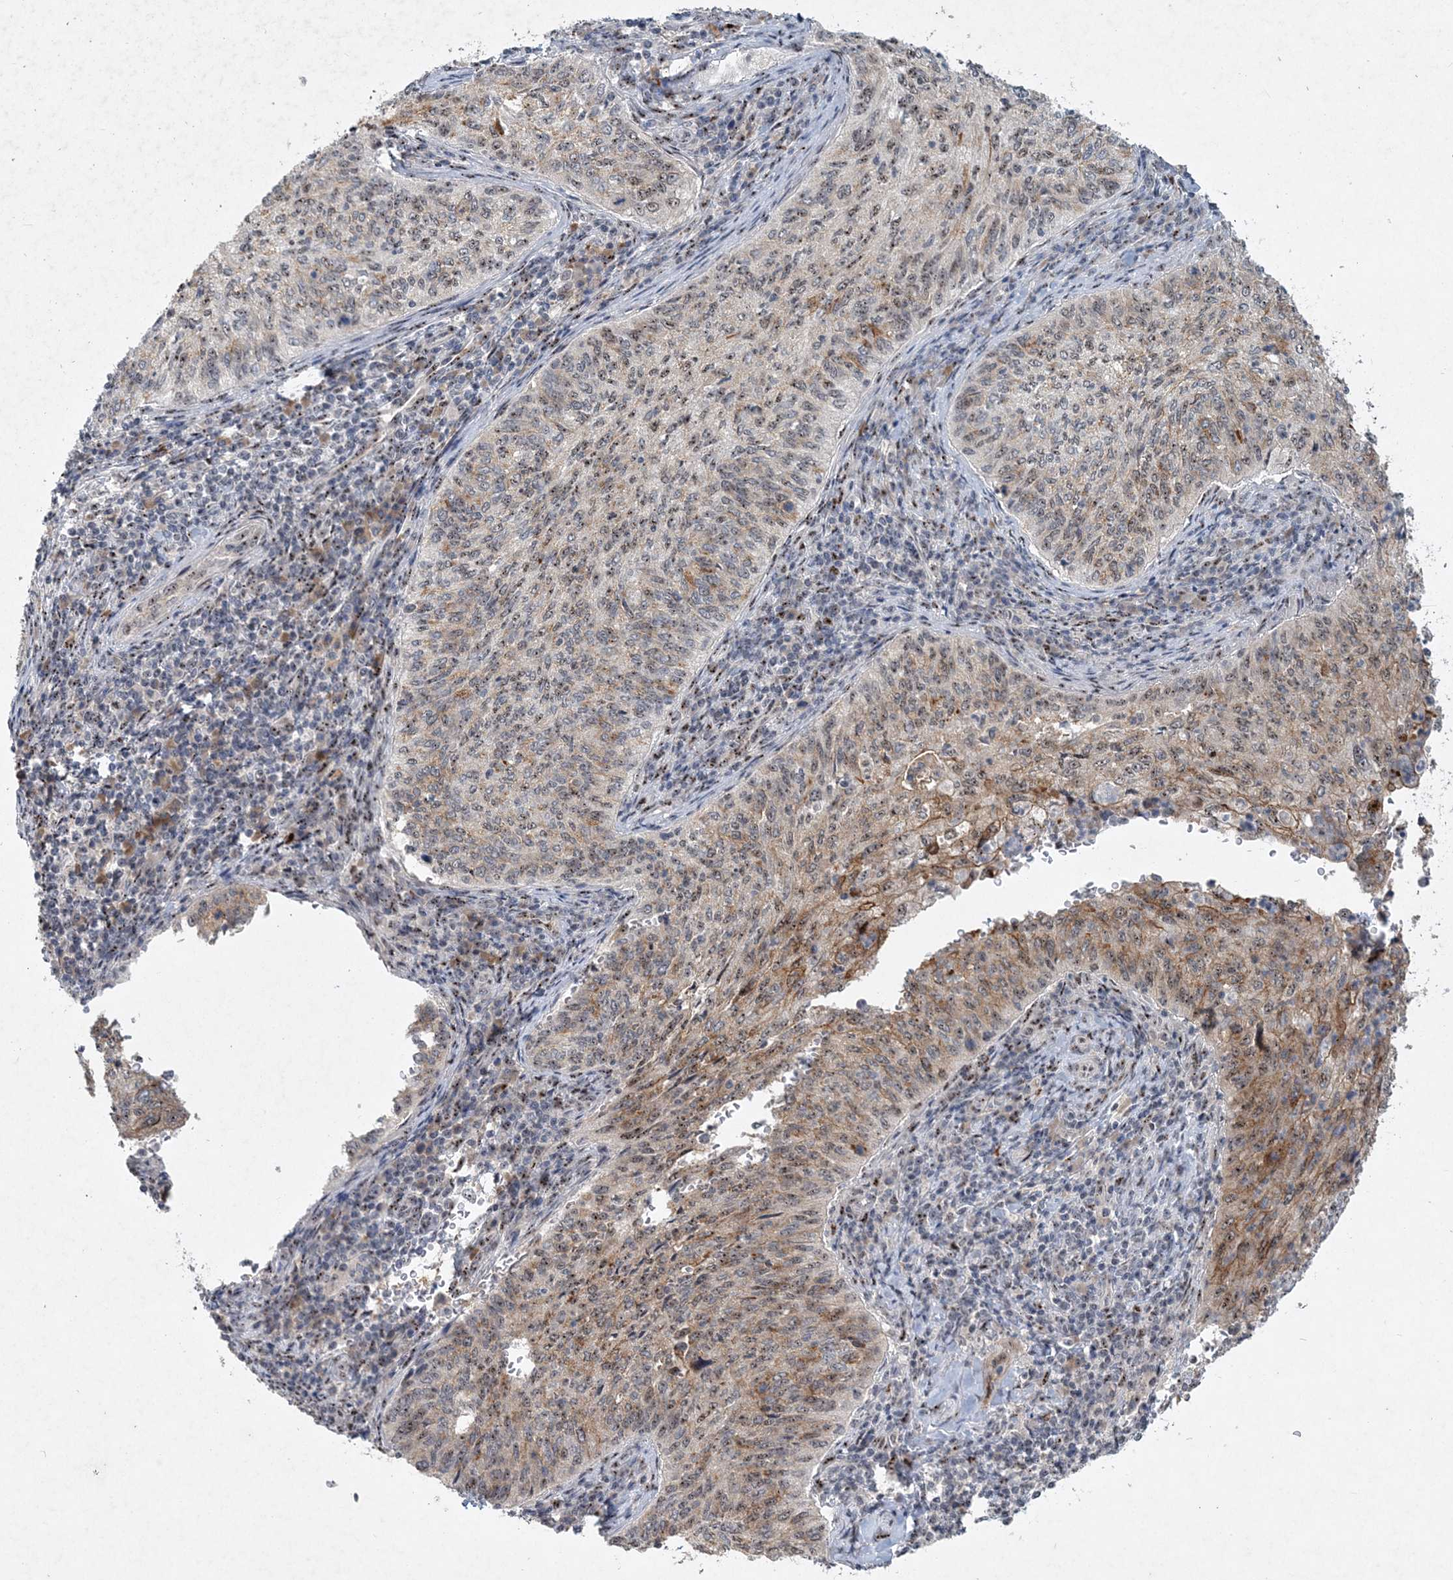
{"staining": {"intensity": "moderate", "quantity": "25%-75%", "location": "cytoplasmic/membranous,nuclear"}, "tissue": "cervical cancer", "cell_type": "Tumor cells", "image_type": "cancer", "snomed": [{"axis": "morphology", "description": "Squamous cell carcinoma, NOS"}, {"axis": "topography", "description": "Cervix"}], "caption": "Protein expression analysis of cervical cancer demonstrates moderate cytoplasmic/membranous and nuclear positivity in about 25%-75% of tumor cells.", "gene": "GIN1", "patient": {"sex": "female", "age": 30}}